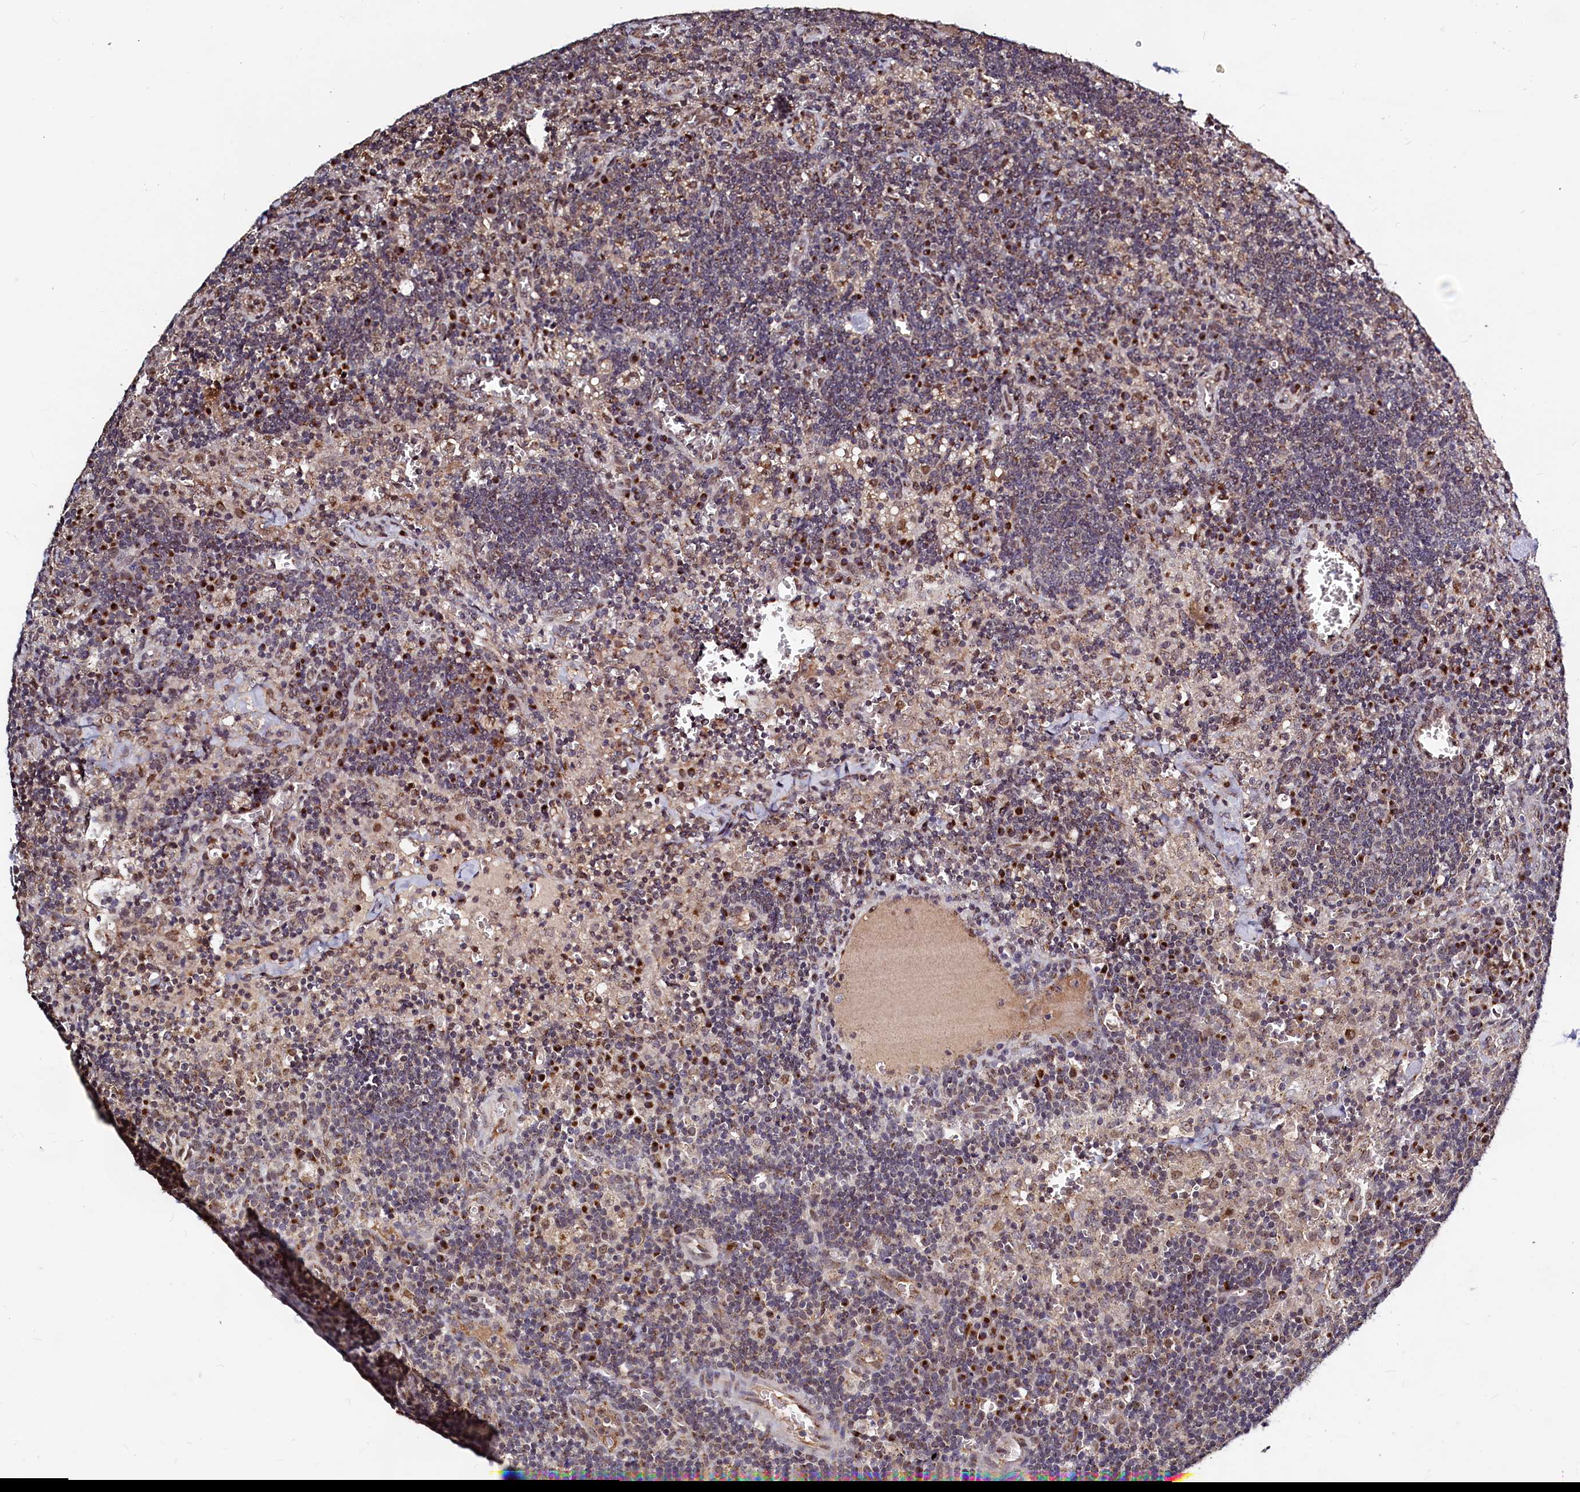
{"staining": {"intensity": "weak", "quantity": "<25%", "location": "cytoplasmic/membranous"}, "tissue": "lymph node", "cell_type": "Germinal center cells", "image_type": "normal", "snomed": [{"axis": "morphology", "description": "Normal tissue, NOS"}, {"axis": "topography", "description": "Lymph node"}], "caption": "Lymph node stained for a protein using immunohistochemistry (IHC) reveals no staining germinal center cells.", "gene": "SEC24C", "patient": {"sex": "male", "age": 58}}